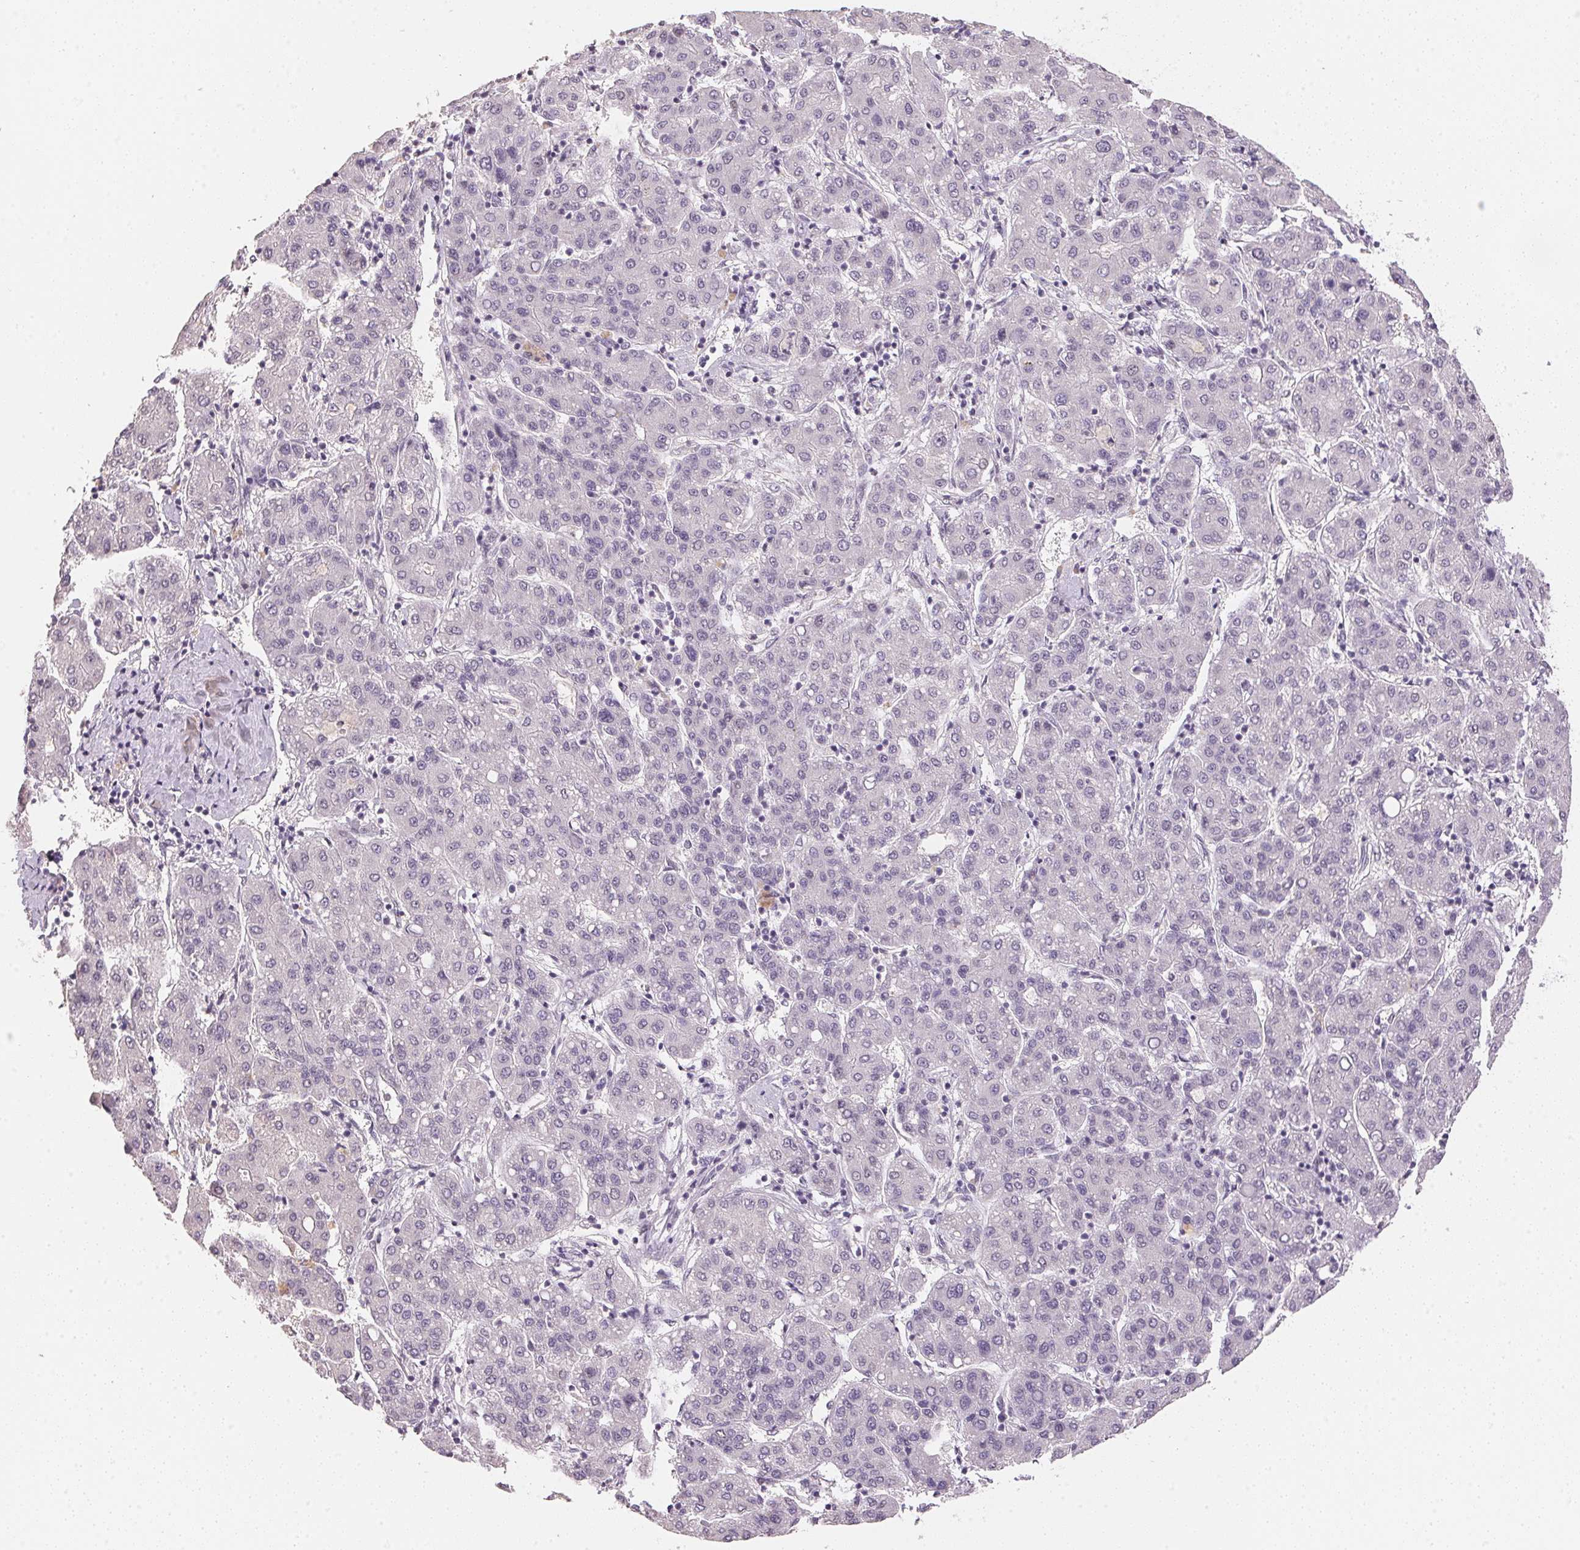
{"staining": {"intensity": "negative", "quantity": "none", "location": "none"}, "tissue": "liver cancer", "cell_type": "Tumor cells", "image_type": "cancer", "snomed": [{"axis": "morphology", "description": "Carcinoma, Hepatocellular, NOS"}, {"axis": "topography", "description": "Liver"}], "caption": "Liver hepatocellular carcinoma stained for a protein using immunohistochemistry demonstrates no staining tumor cells.", "gene": "POLR3G", "patient": {"sex": "male", "age": 65}}